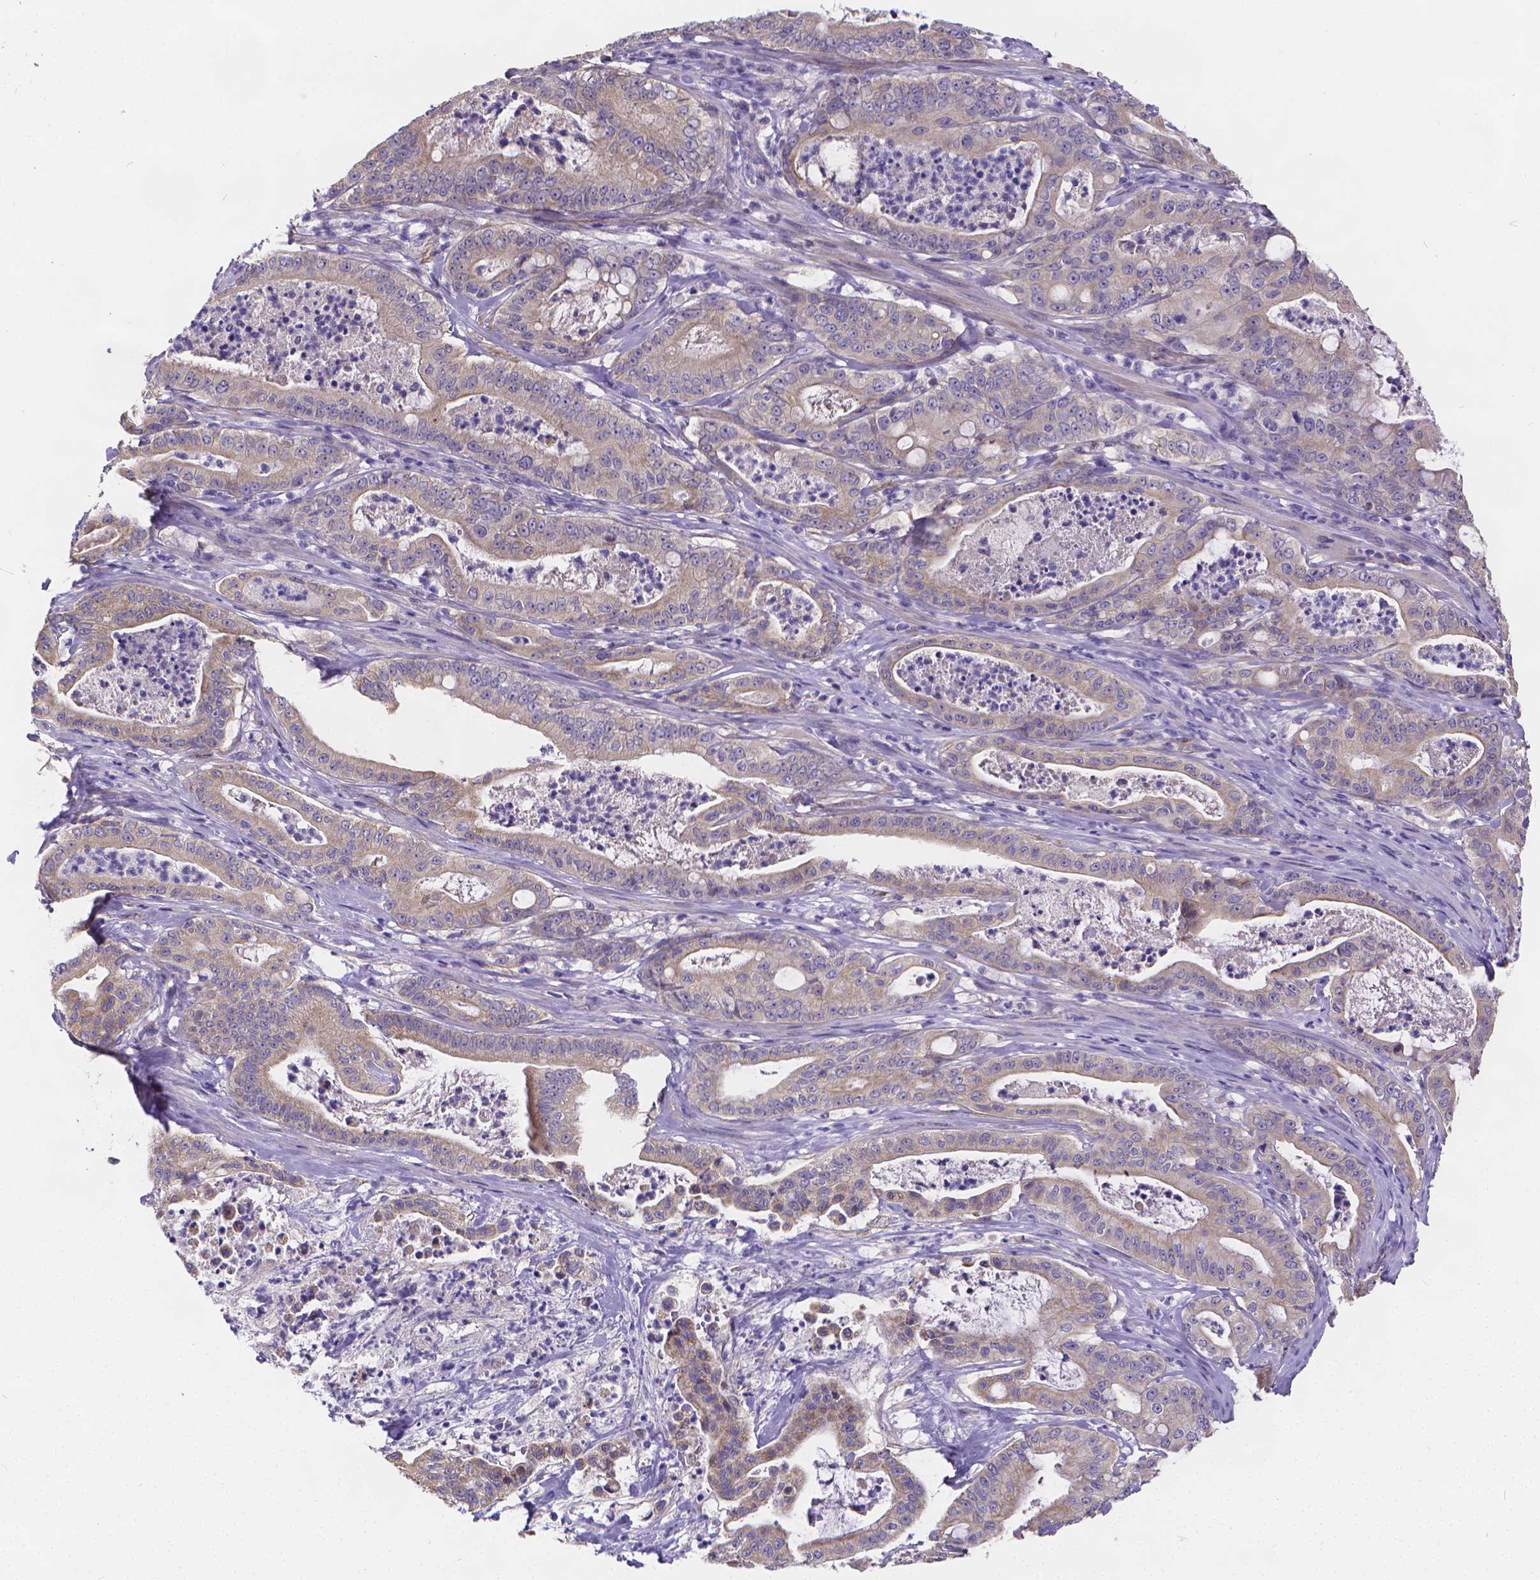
{"staining": {"intensity": "weak", "quantity": "<25%", "location": "cytoplasmic/membranous"}, "tissue": "pancreatic cancer", "cell_type": "Tumor cells", "image_type": "cancer", "snomed": [{"axis": "morphology", "description": "Adenocarcinoma, NOS"}, {"axis": "topography", "description": "Pancreas"}], "caption": "Protein analysis of pancreatic cancer (adenocarcinoma) displays no significant staining in tumor cells. The staining is performed using DAB (3,3'-diaminobenzidine) brown chromogen with nuclei counter-stained in using hematoxylin.", "gene": "GLRB", "patient": {"sex": "male", "age": 71}}